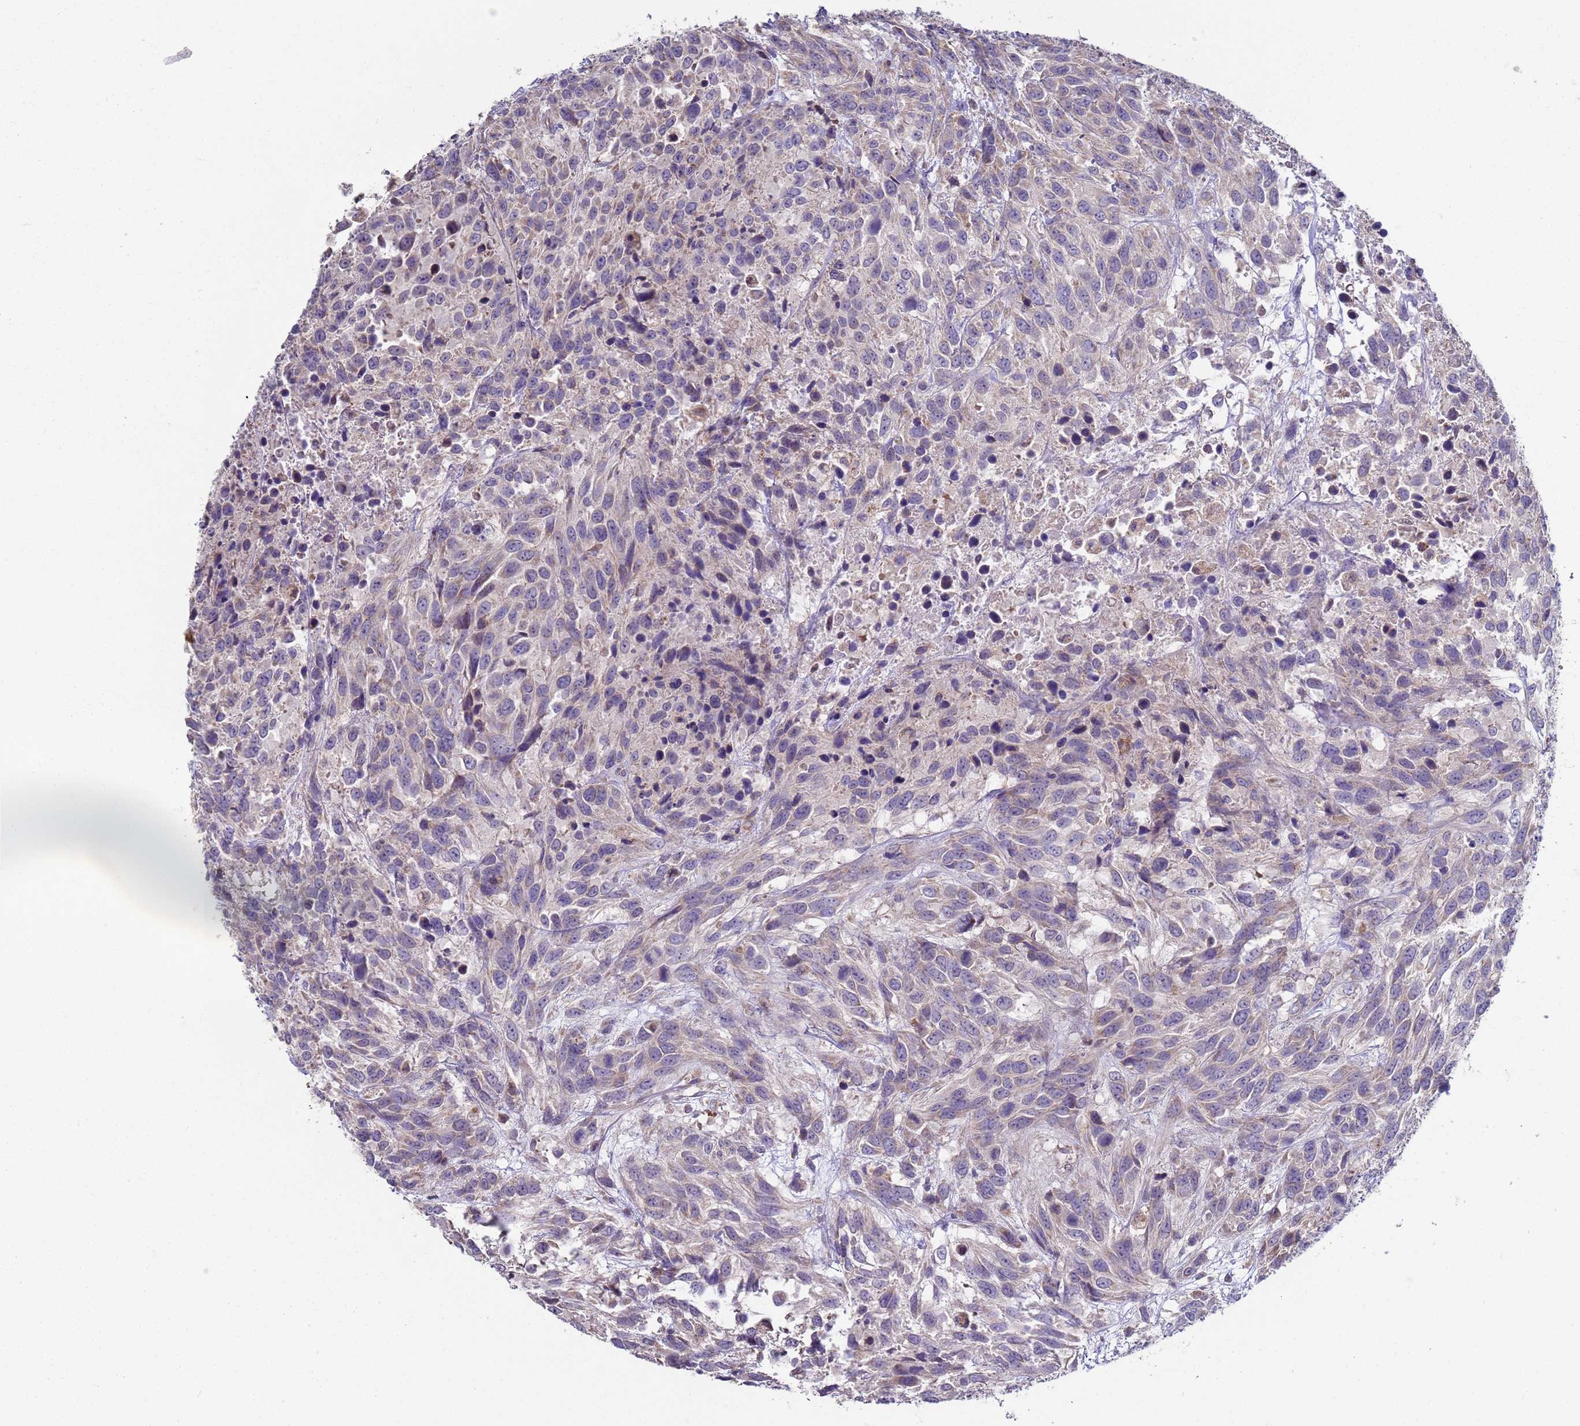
{"staining": {"intensity": "weak", "quantity": "<25%", "location": "cytoplasmic/membranous"}, "tissue": "urothelial cancer", "cell_type": "Tumor cells", "image_type": "cancer", "snomed": [{"axis": "morphology", "description": "Urothelial carcinoma, High grade"}, {"axis": "topography", "description": "Urinary bladder"}], "caption": "This photomicrograph is of high-grade urothelial carcinoma stained with IHC to label a protein in brown with the nuclei are counter-stained blue. There is no staining in tumor cells.", "gene": "DIP2B", "patient": {"sex": "female", "age": 70}}